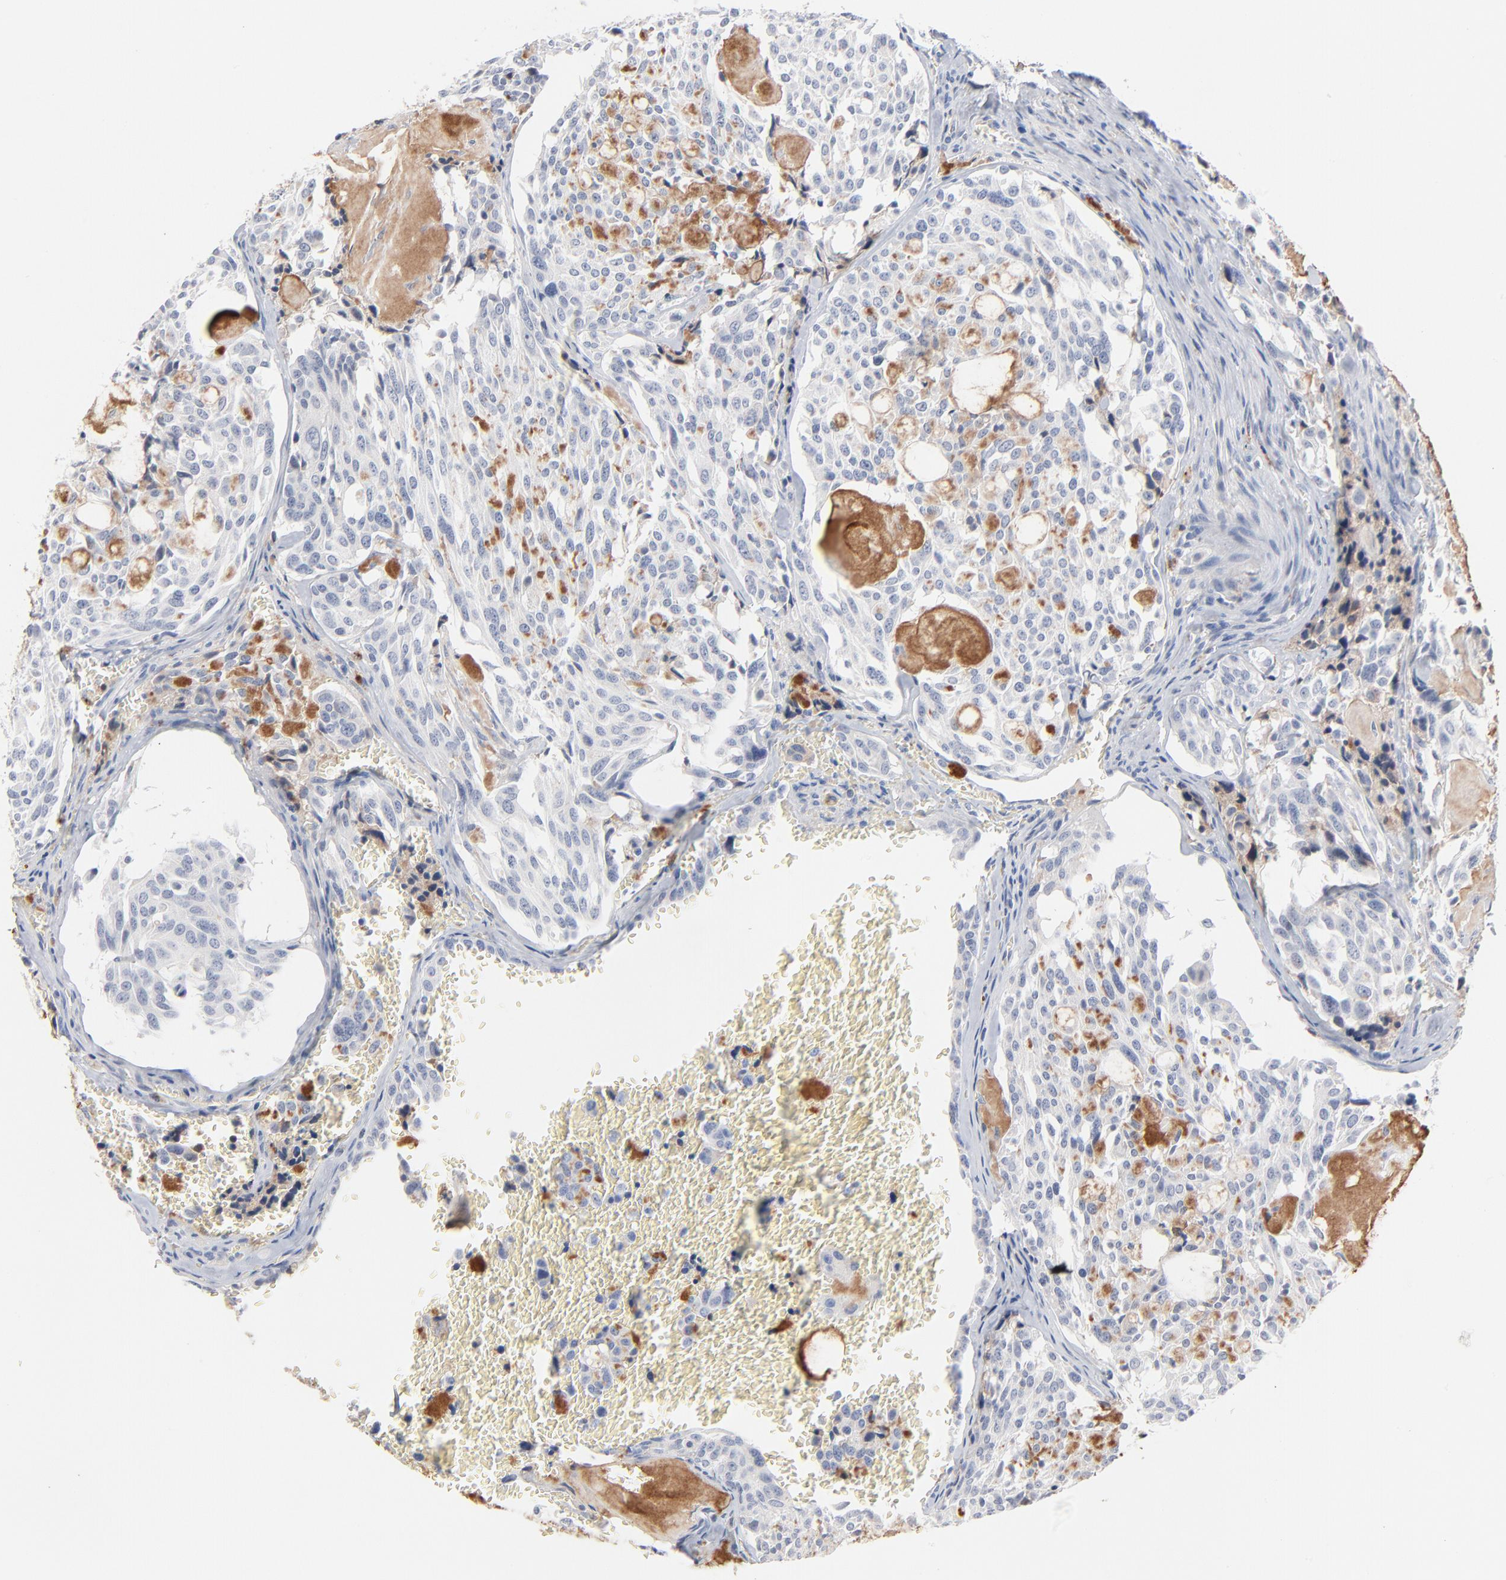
{"staining": {"intensity": "negative", "quantity": "none", "location": "none"}, "tissue": "thyroid cancer", "cell_type": "Tumor cells", "image_type": "cancer", "snomed": [{"axis": "morphology", "description": "Carcinoma, NOS"}, {"axis": "morphology", "description": "Carcinoid, malignant, NOS"}, {"axis": "topography", "description": "Thyroid gland"}], "caption": "The micrograph reveals no staining of tumor cells in thyroid cancer.", "gene": "SERPINA4", "patient": {"sex": "male", "age": 33}}